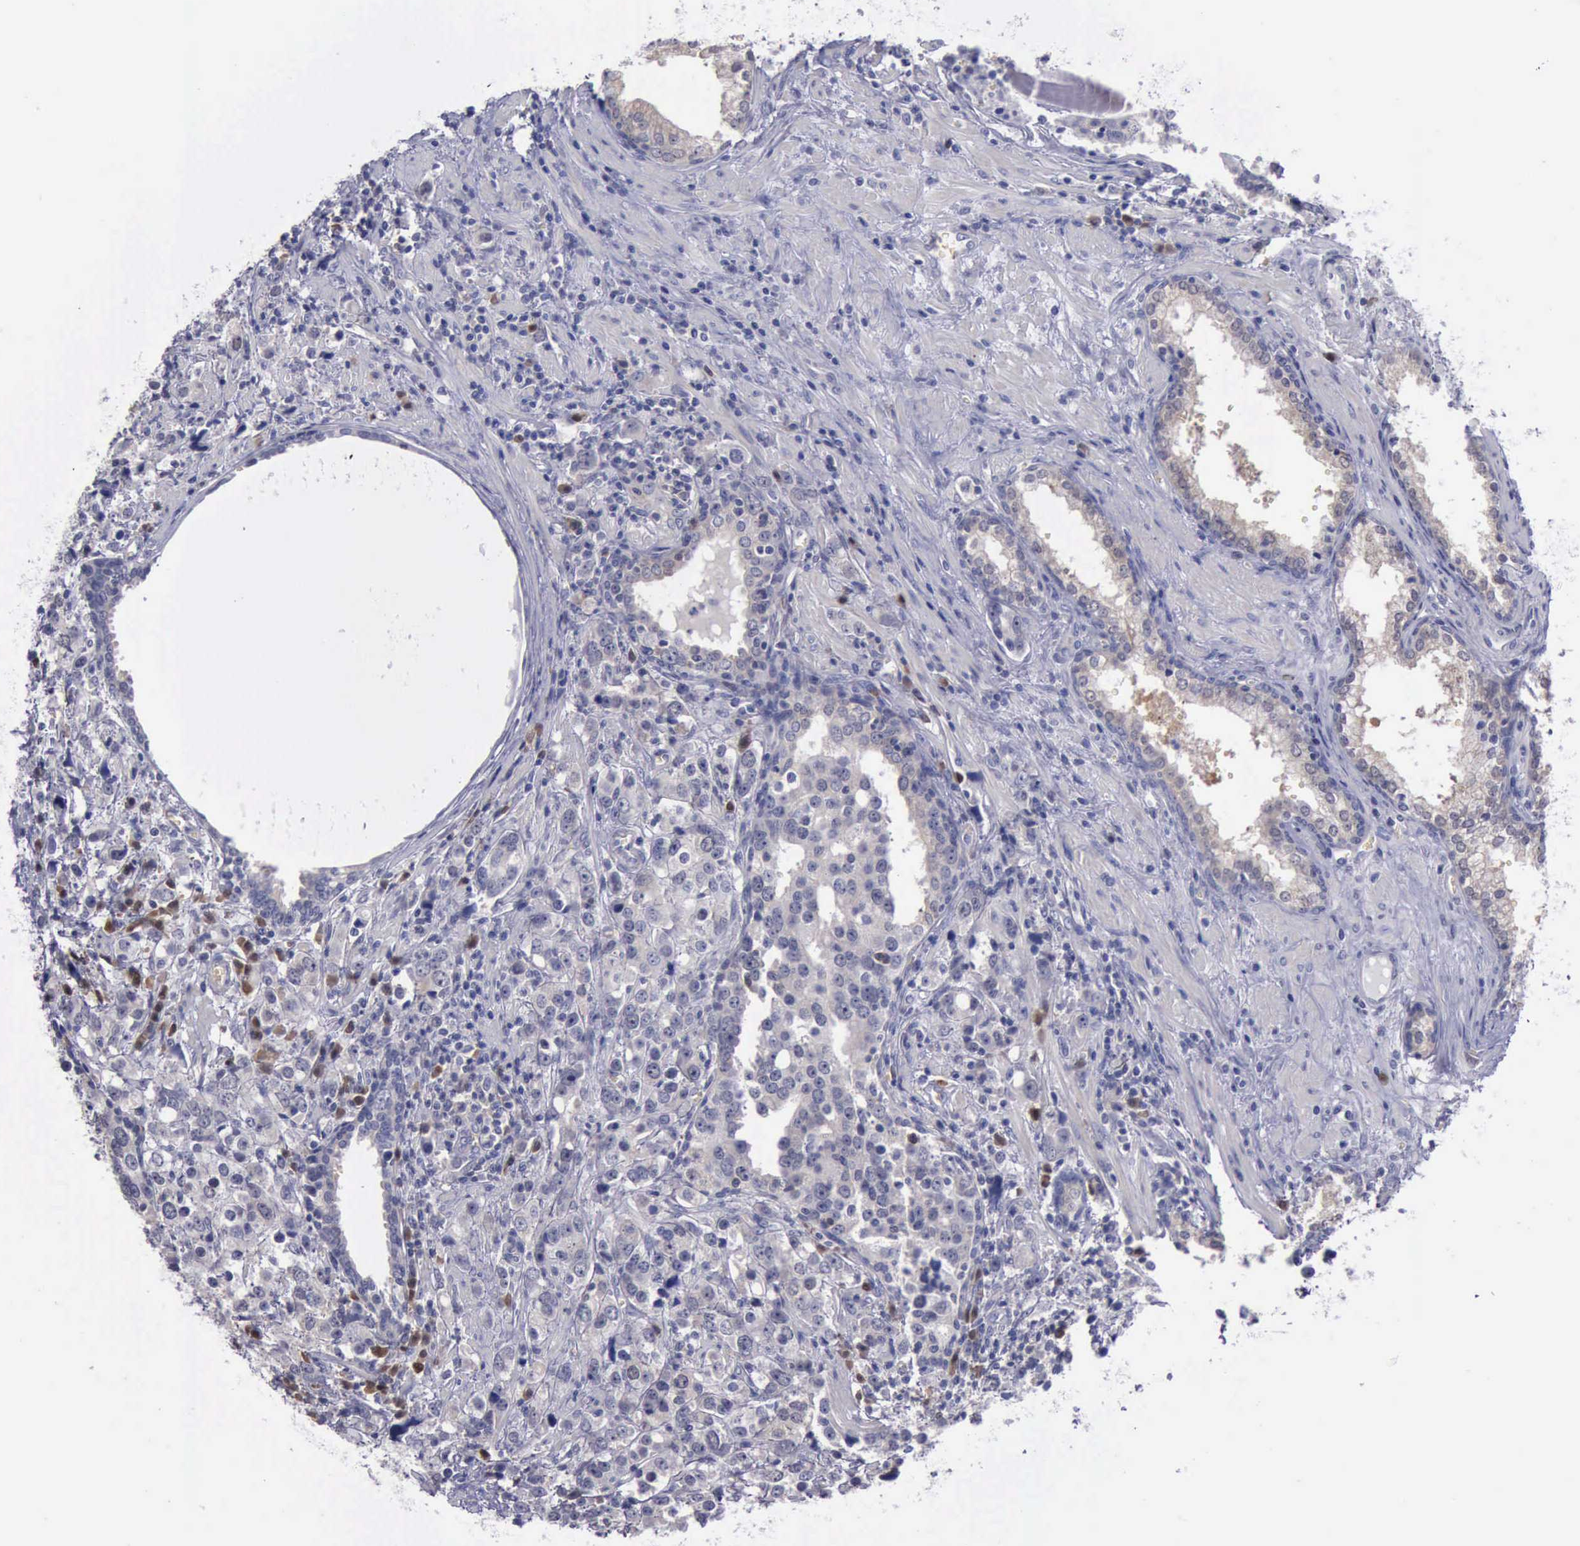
{"staining": {"intensity": "negative", "quantity": "none", "location": "none"}, "tissue": "prostate cancer", "cell_type": "Tumor cells", "image_type": "cancer", "snomed": [{"axis": "morphology", "description": "Adenocarcinoma, High grade"}, {"axis": "topography", "description": "Prostate"}], "caption": "Immunohistochemistry (IHC) histopathology image of prostate high-grade adenocarcinoma stained for a protein (brown), which exhibits no staining in tumor cells. (DAB immunohistochemistry, high magnification).", "gene": "CEP128", "patient": {"sex": "male", "age": 71}}